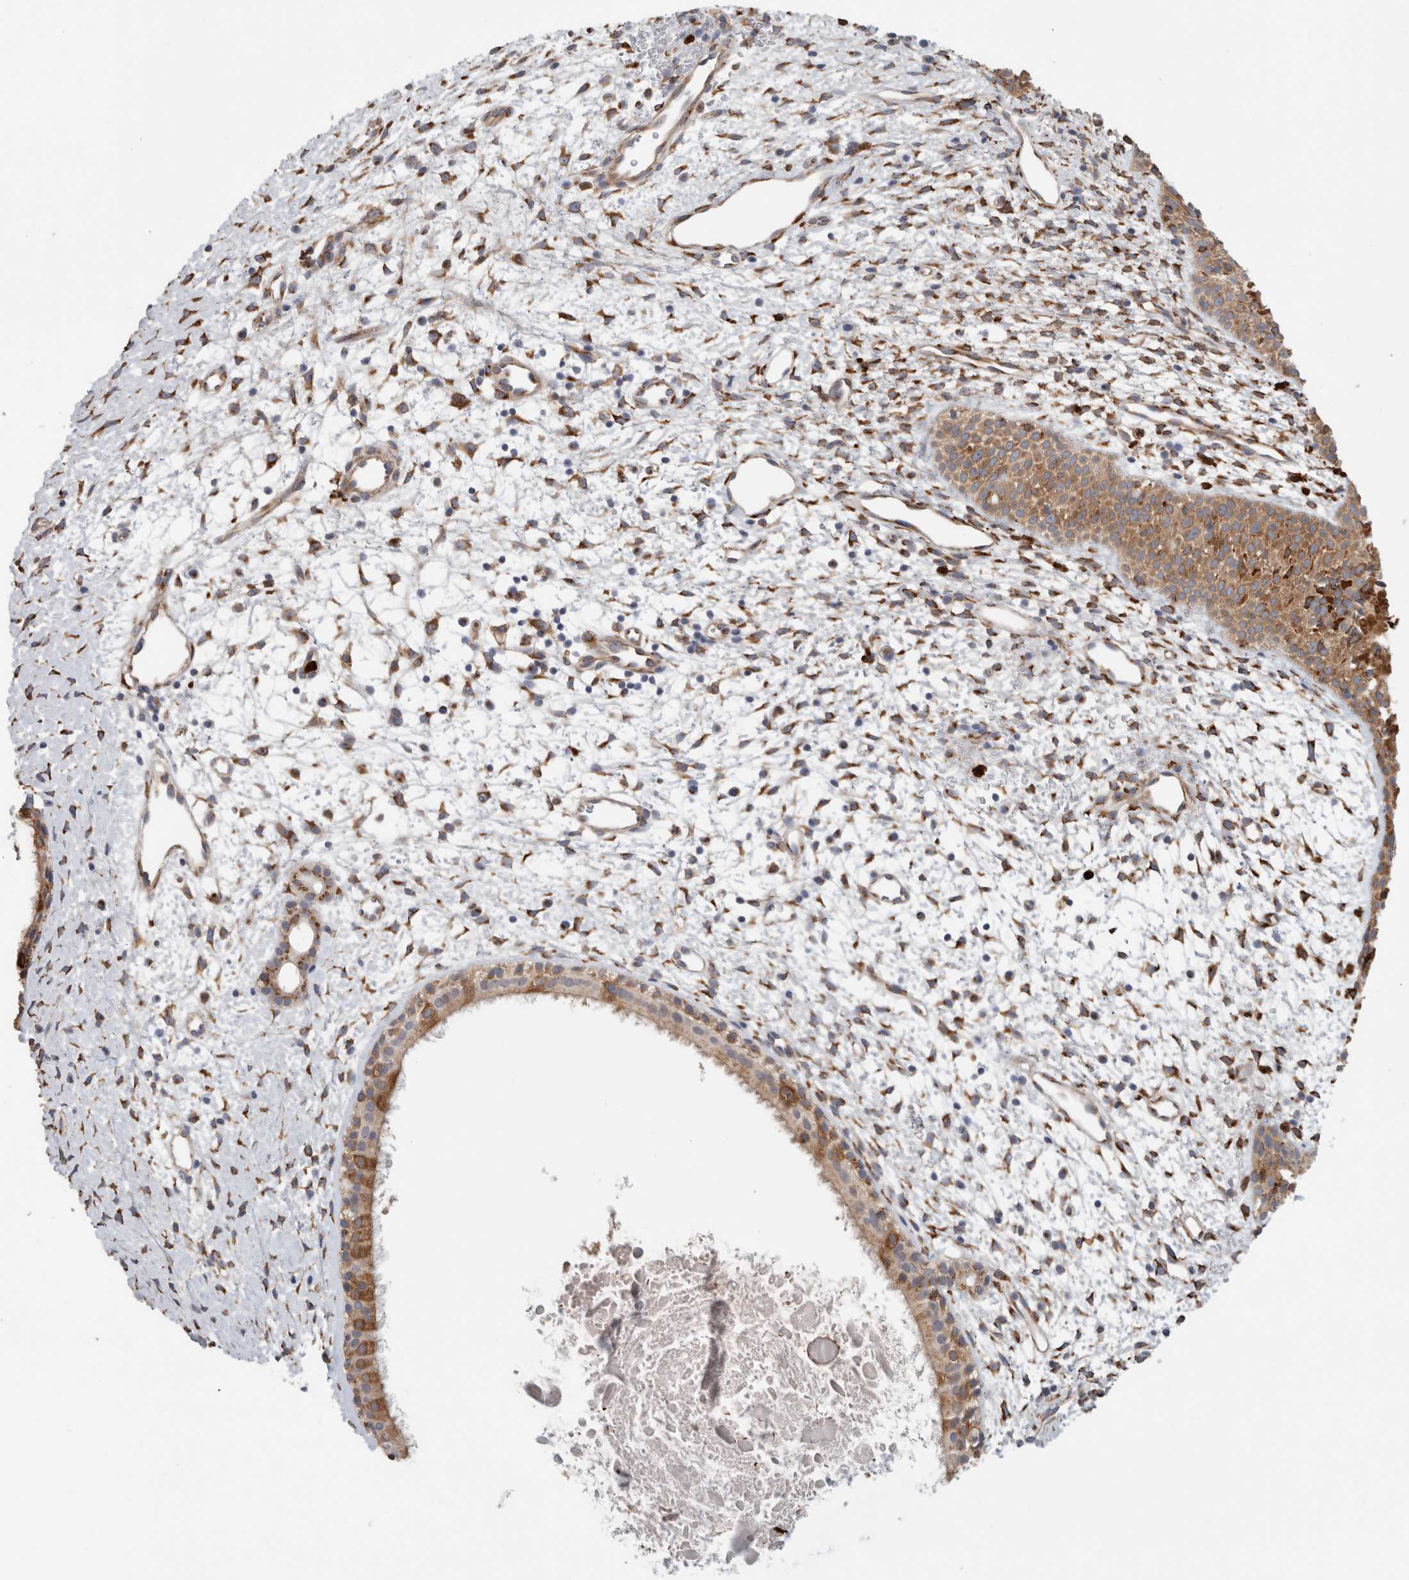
{"staining": {"intensity": "moderate", "quantity": ">75%", "location": "cytoplasmic/membranous"}, "tissue": "nasopharynx", "cell_type": "Respiratory epithelial cells", "image_type": "normal", "snomed": [{"axis": "morphology", "description": "Normal tissue, NOS"}, {"axis": "topography", "description": "Nasopharynx"}], "caption": "Immunohistochemistry micrograph of normal nasopharynx stained for a protein (brown), which shows medium levels of moderate cytoplasmic/membranous expression in about >75% of respiratory epithelial cells.", "gene": "P4HA1", "patient": {"sex": "male", "age": 22}}